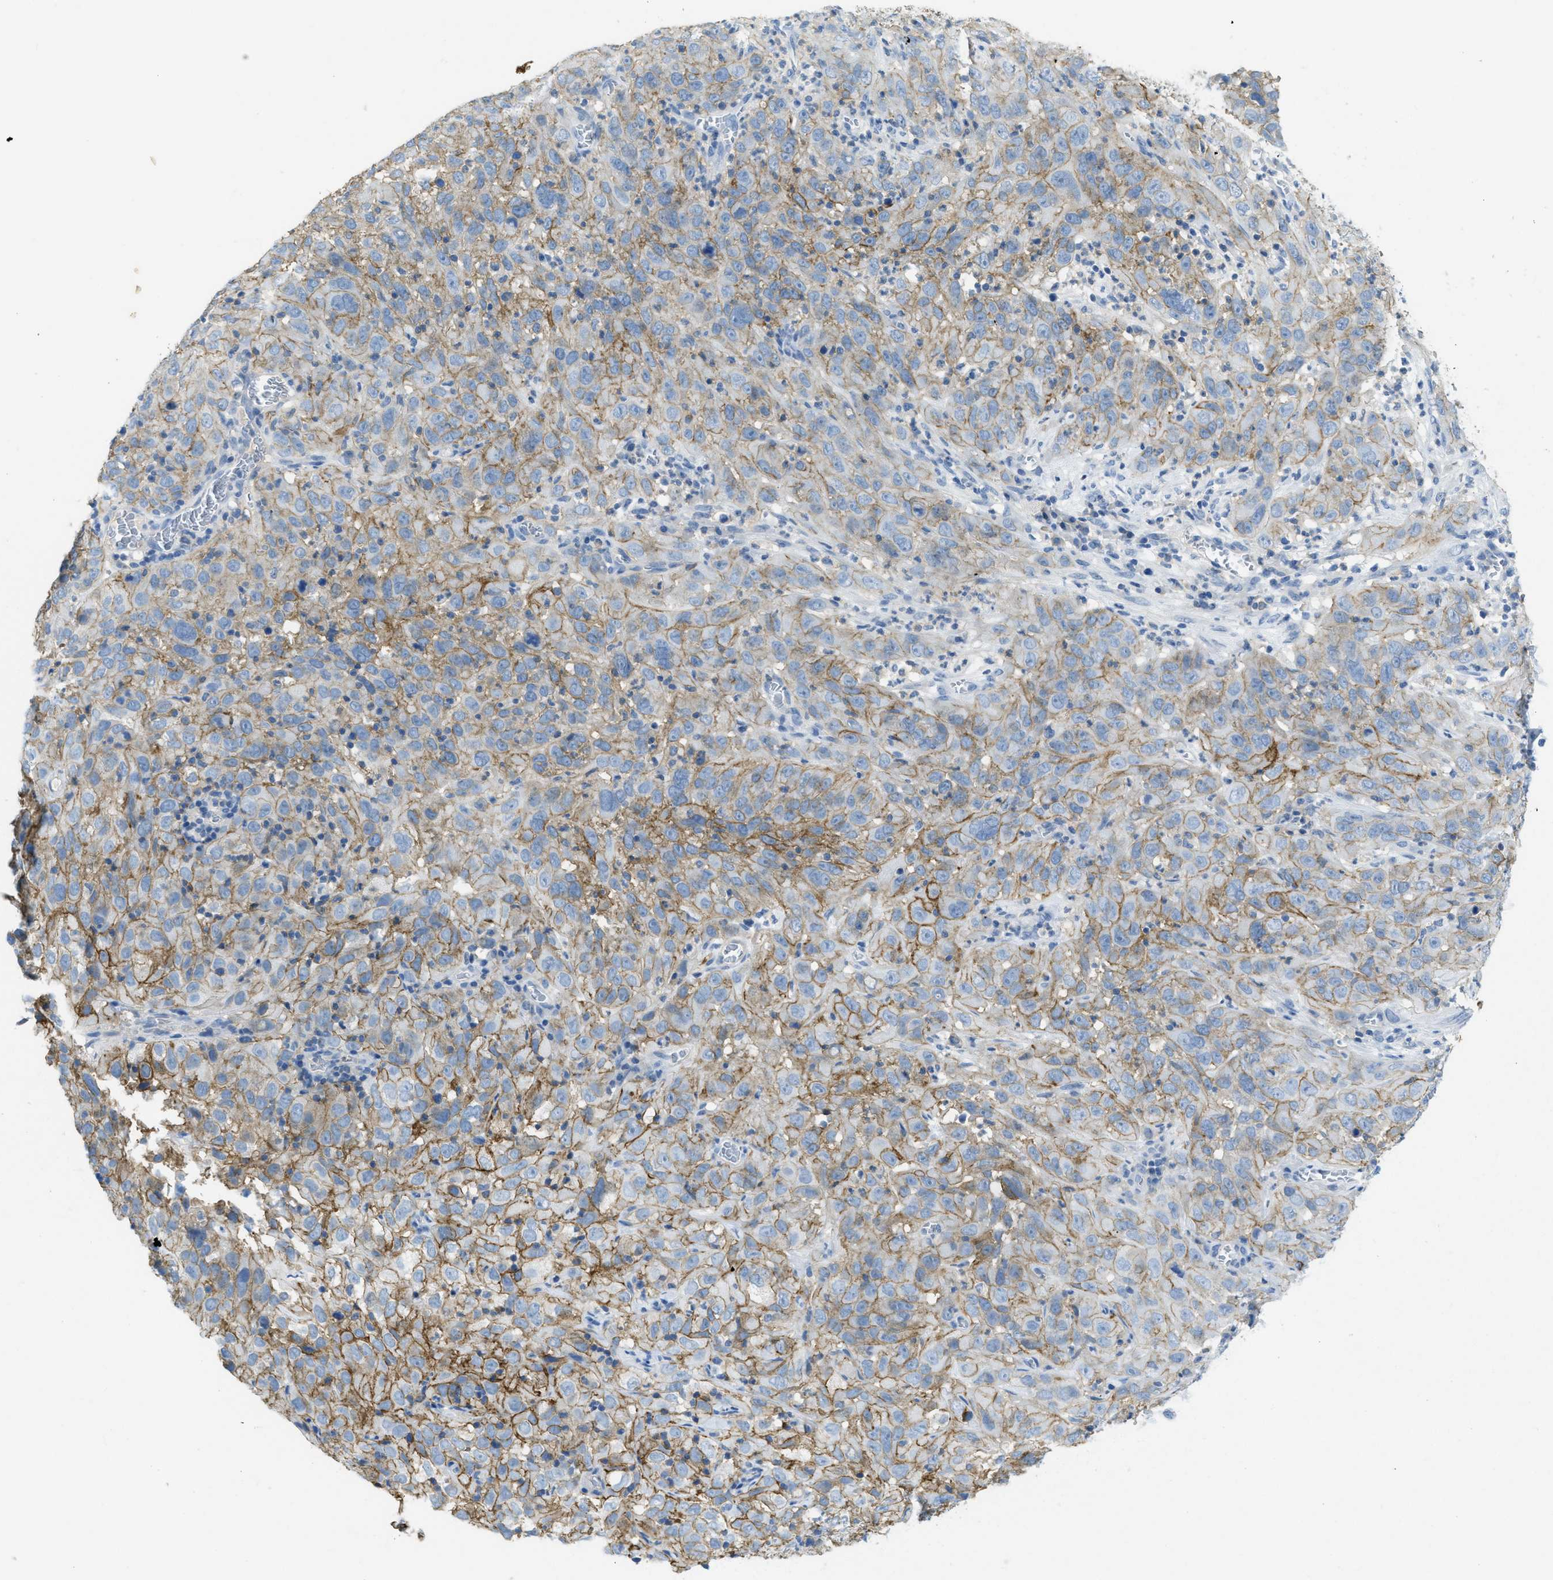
{"staining": {"intensity": "moderate", "quantity": ">75%", "location": "cytoplasmic/membranous"}, "tissue": "cervical cancer", "cell_type": "Tumor cells", "image_type": "cancer", "snomed": [{"axis": "morphology", "description": "Squamous cell carcinoma, NOS"}, {"axis": "topography", "description": "Cervix"}], "caption": "IHC photomicrograph of cervical cancer (squamous cell carcinoma) stained for a protein (brown), which displays medium levels of moderate cytoplasmic/membranous staining in approximately >75% of tumor cells.", "gene": "CNNM4", "patient": {"sex": "female", "age": 32}}